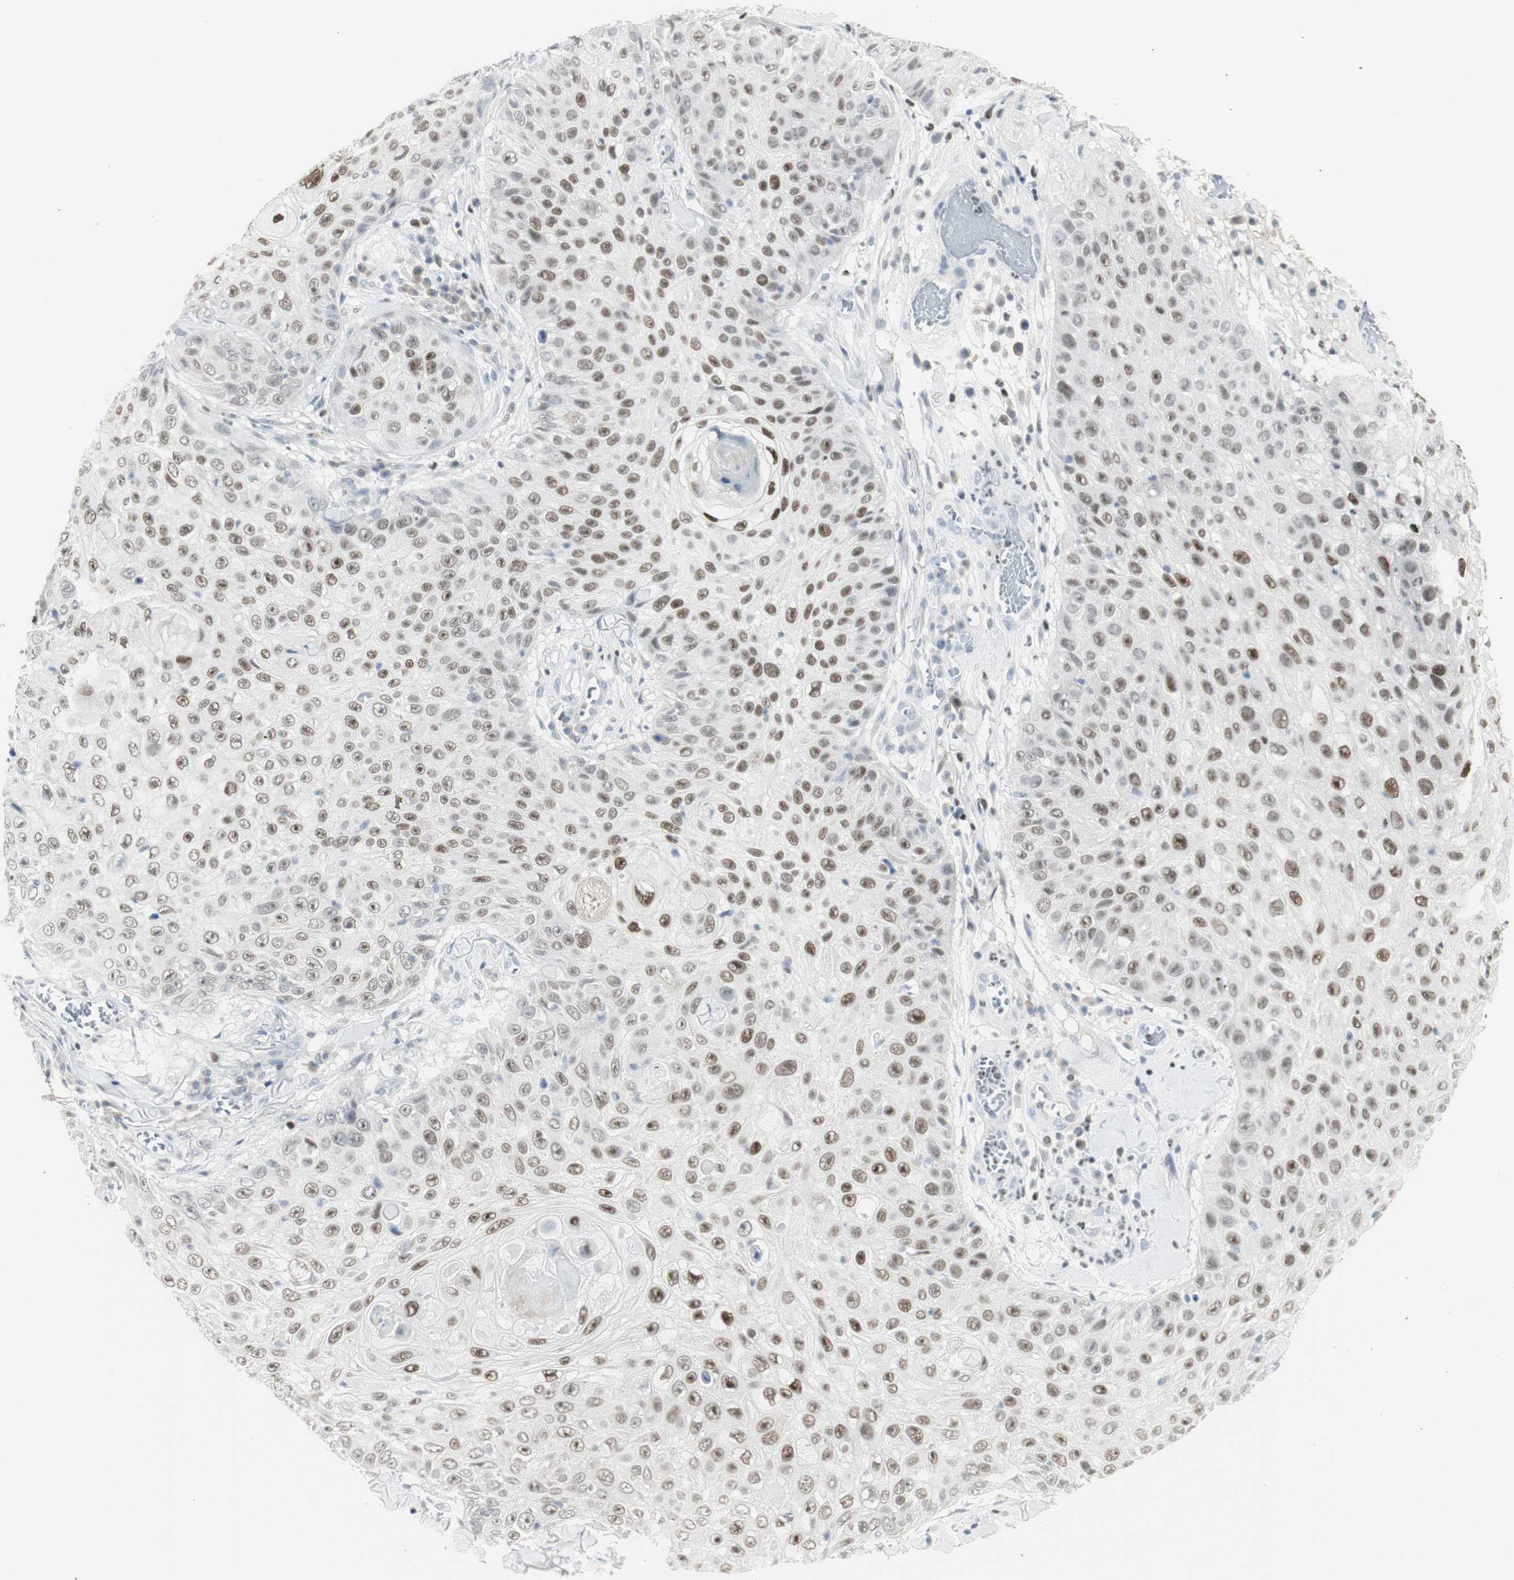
{"staining": {"intensity": "moderate", "quantity": ">75%", "location": "nuclear"}, "tissue": "skin cancer", "cell_type": "Tumor cells", "image_type": "cancer", "snomed": [{"axis": "morphology", "description": "Squamous cell carcinoma, NOS"}, {"axis": "topography", "description": "Skin"}], "caption": "An immunohistochemistry image of tumor tissue is shown. Protein staining in brown highlights moderate nuclear positivity in skin squamous cell carcinoma within tumor cells.", "gene": "ZBTB7B", "patient": {"sex": "male", "age": 86}}